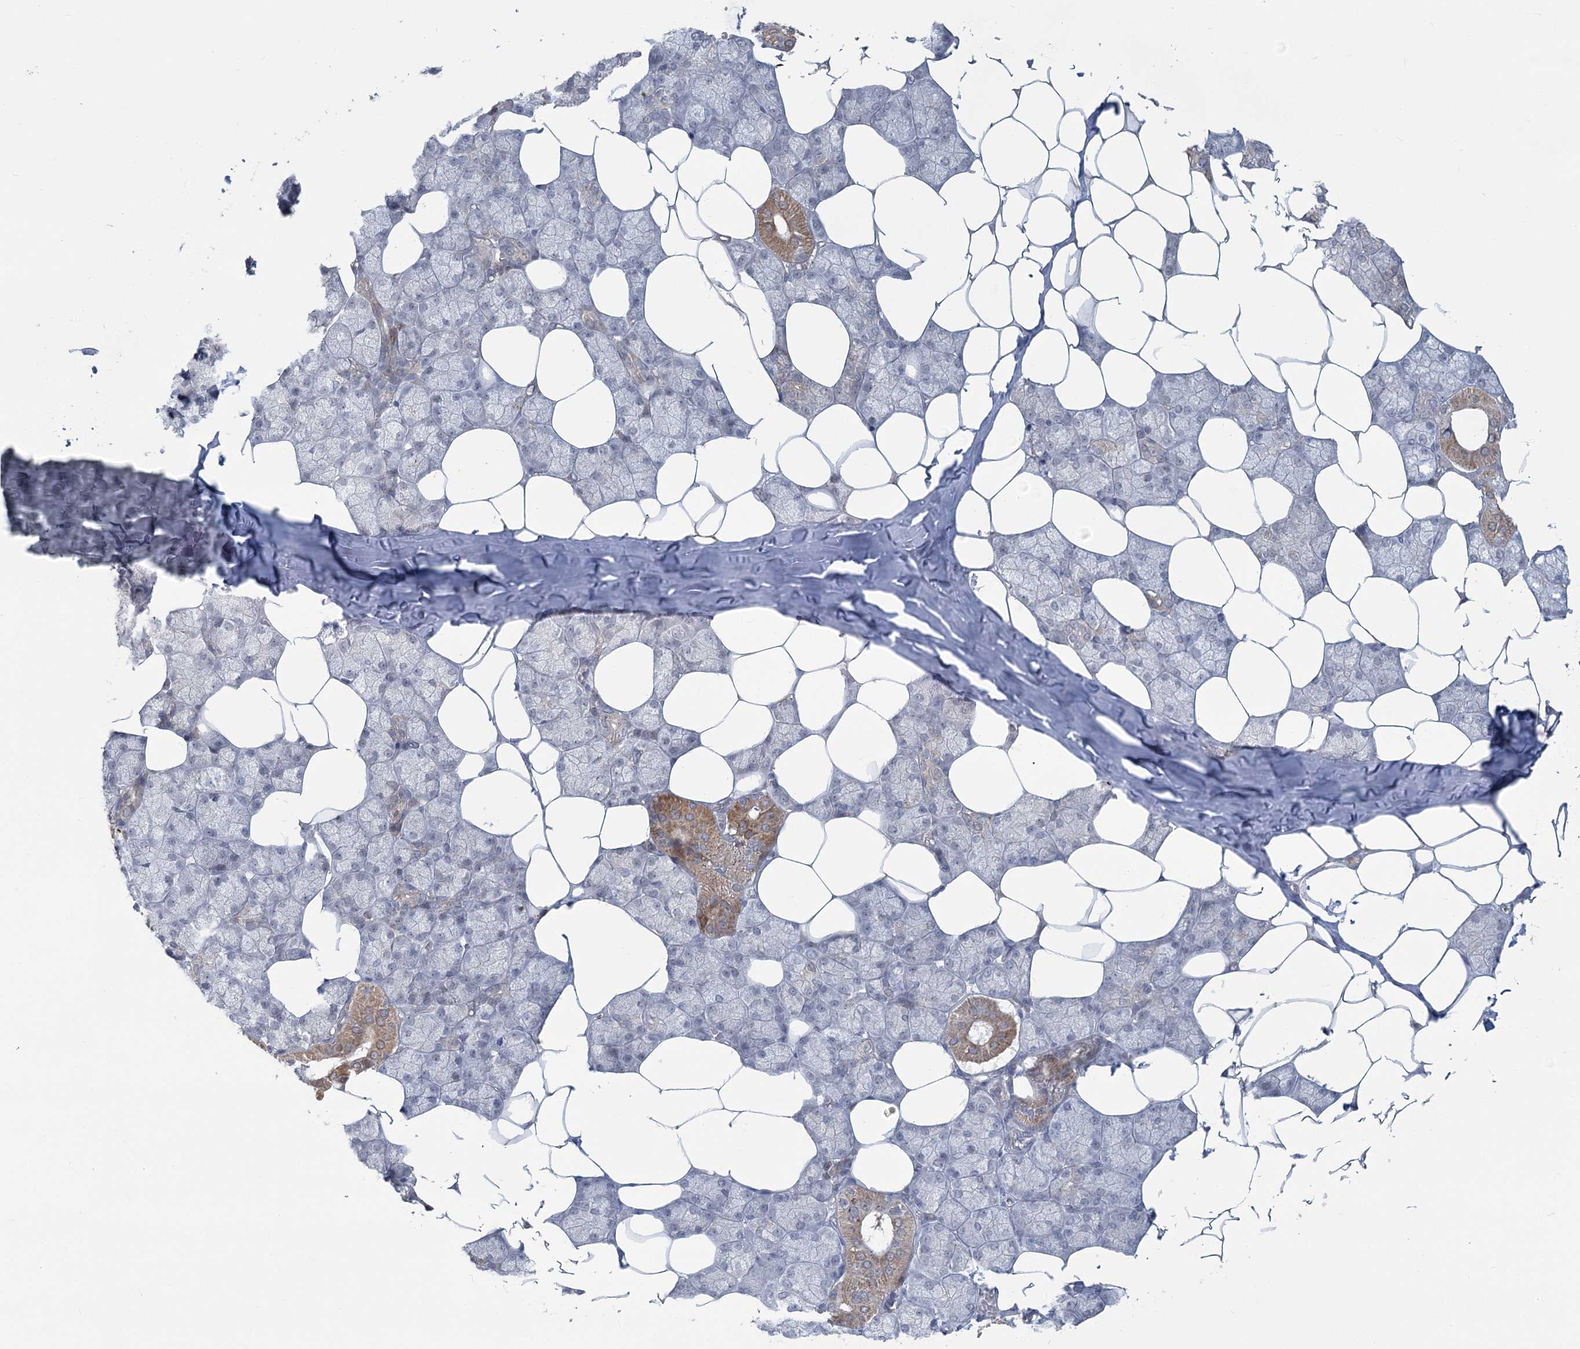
{"staining": {"intensity": "moderate", "quantity": "<25%", "location": "cytoplasmic/membranous"}, "tissue": "salivary gland", "cell_type": "Glandular cells", "image_type": "normal", "snomed": [{"axis": "morphology", "description": "Normal tissue, NOS"}, {"axis": "topography", "description": "Salivary gland"}], "caption": "A histopathology image showing moderate cytoplasmic/membranous positivity in about <25% of glandular cells in benign salivary gland, as visualized by brown immunohistochemical staining.", "gene": "MTG1", "patient": {"sex": "male", "age": 62}}